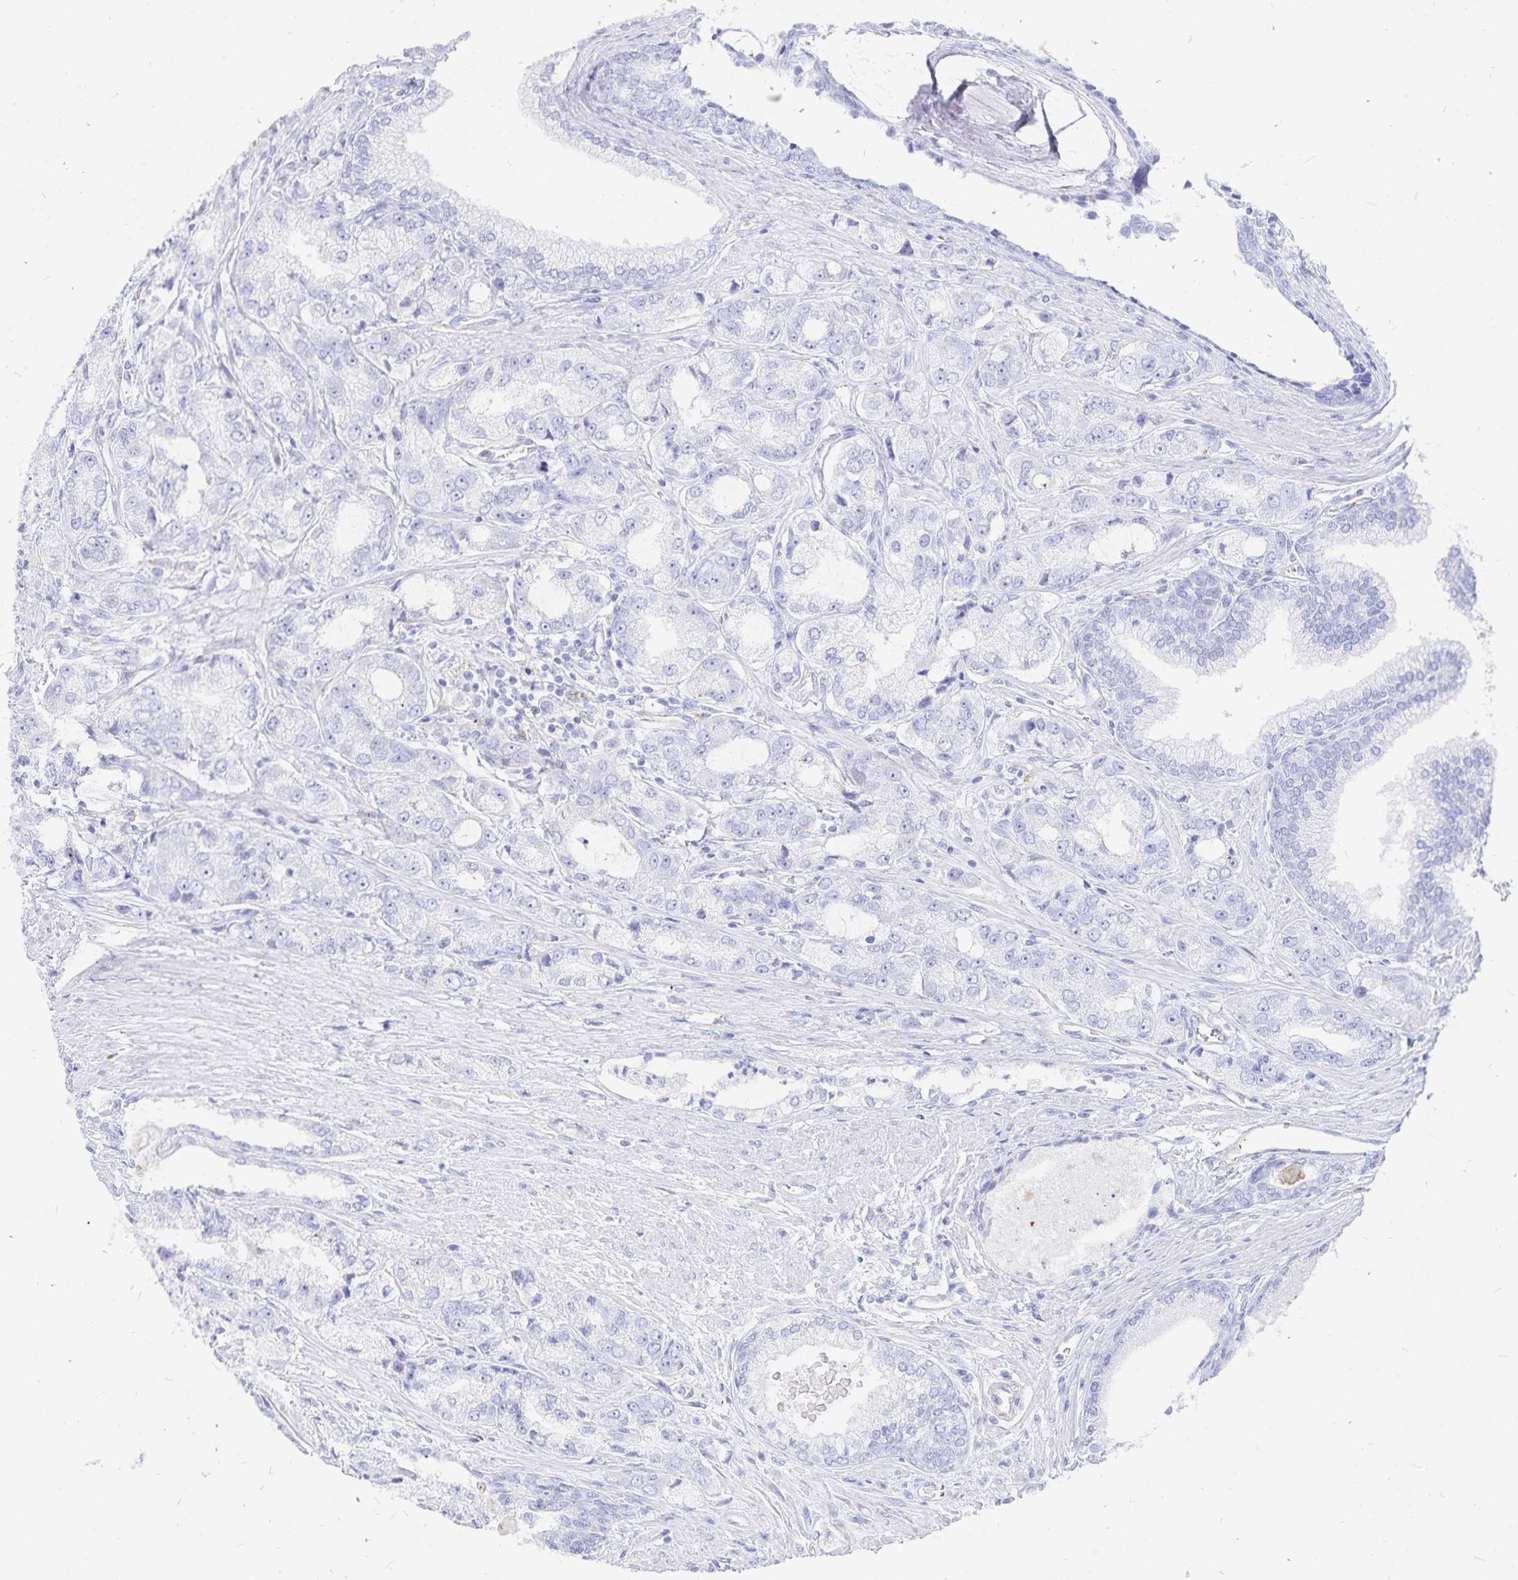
{"staining": {"intensity": "negative", "quantity": "none", "location": "none"}, "tissue": "prostate cancer", "cell_type": "Tumor cells", "image_type": "cancer", "snomed": [{"axis": "morphology", "description": "Adenocarcinoma, Low grade"}, {"axis": "topography", "description": "Prostate"}], "caption": "Tumor cells are negative for brown protein staining in low-grade adenocarcinoma (prostate).", "gene": "INSL5", "patient": {"sex": "male", "age": 69}}